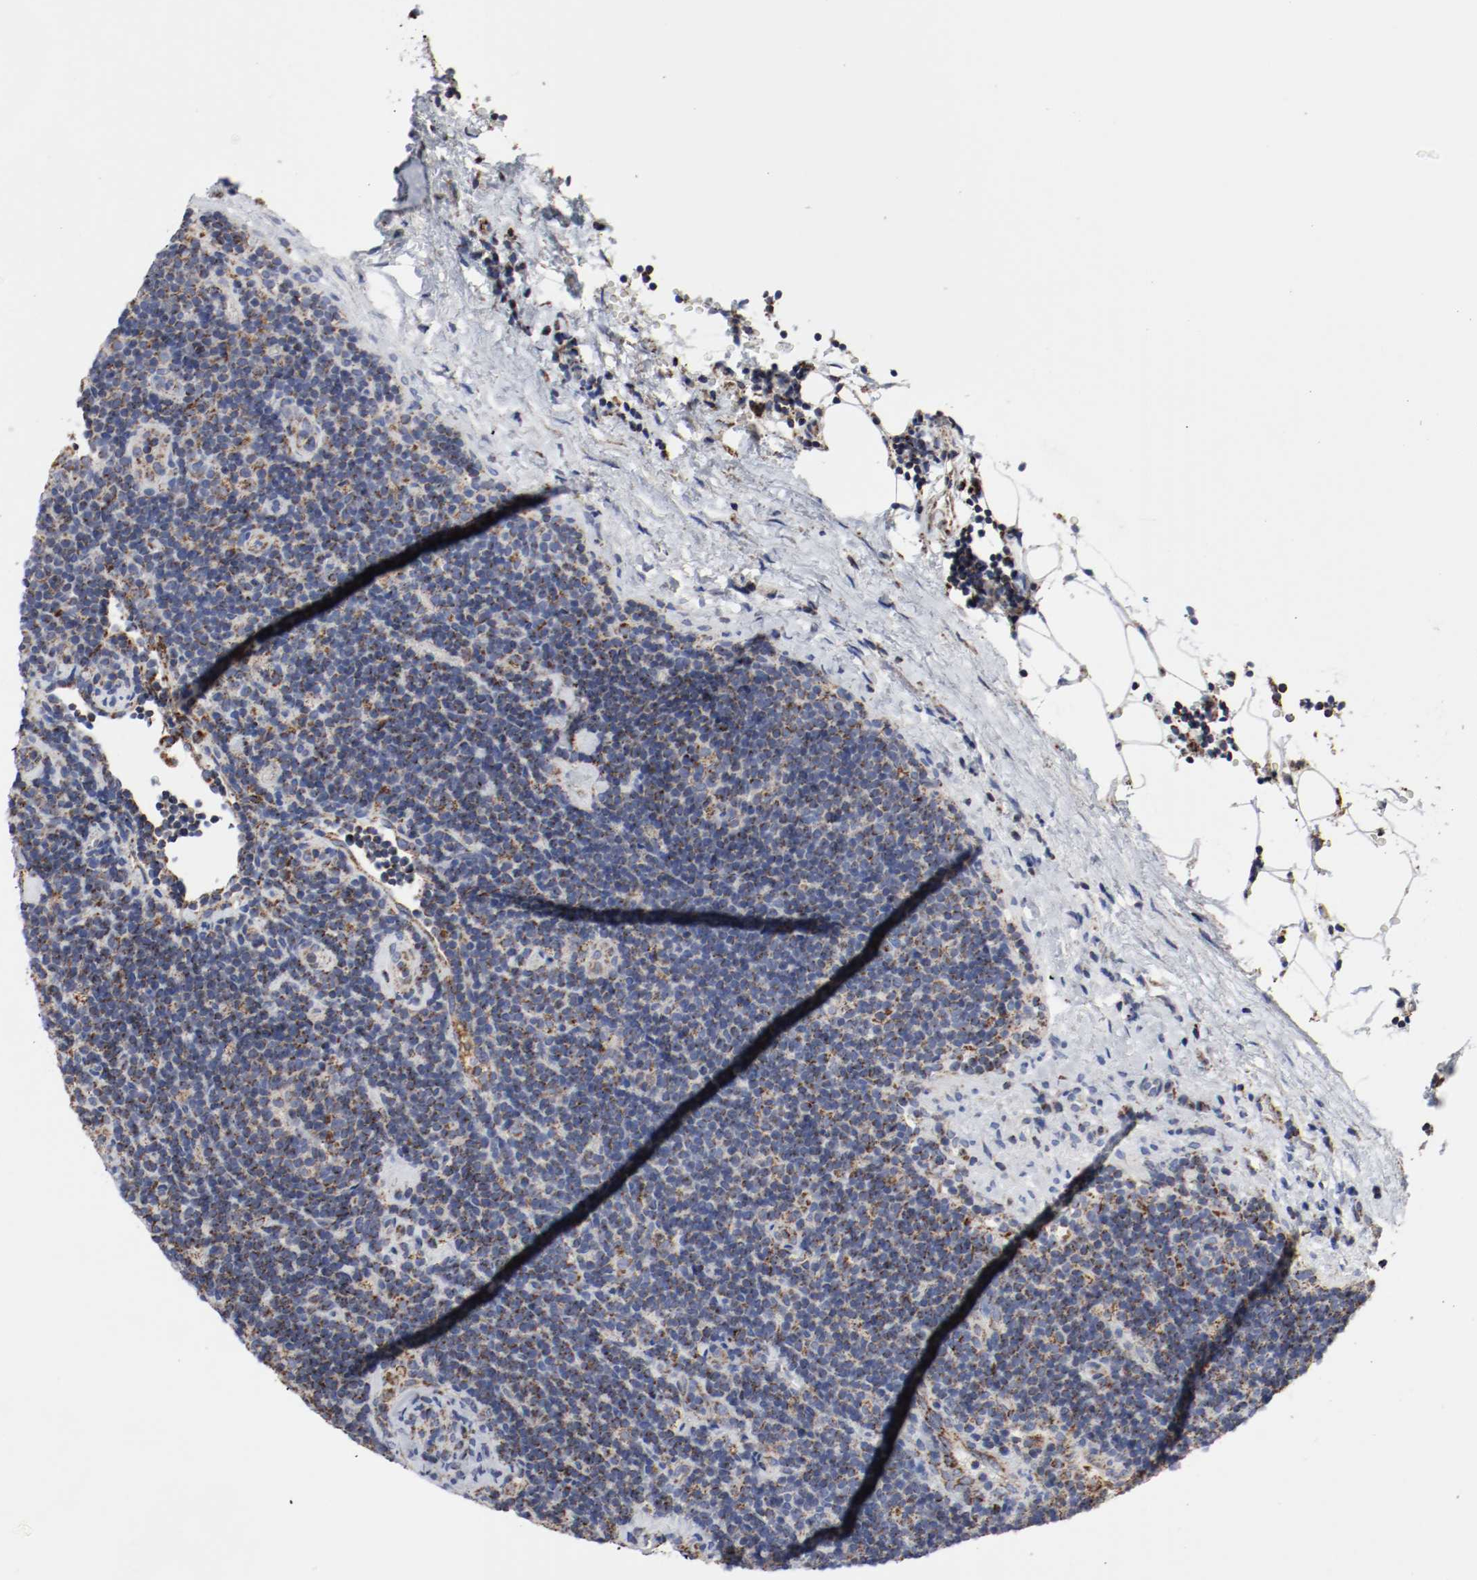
{"staining": {"intensity": "strong", "quantity": ">75%", "location": "cytoplasmic/membranous"}, "tissue": "lymphoma", "cell_type": "Tumor cells", "image_type": "cancer", "snomed": [{"axis": "morphology", "description": "Malignant lymphoma, non-Hodgkin's type, Low grade"}, {"axis": "topography", "description": "Lymph node"}], "caption": "Approximately >75% of tumor cells in lymphoma display strong cytoplasmic/membranous protein staining as visualized by brown immunohistochemical staining.", "gene": "AFG3L2", "patient": {"sex": "male", "age": 70}}